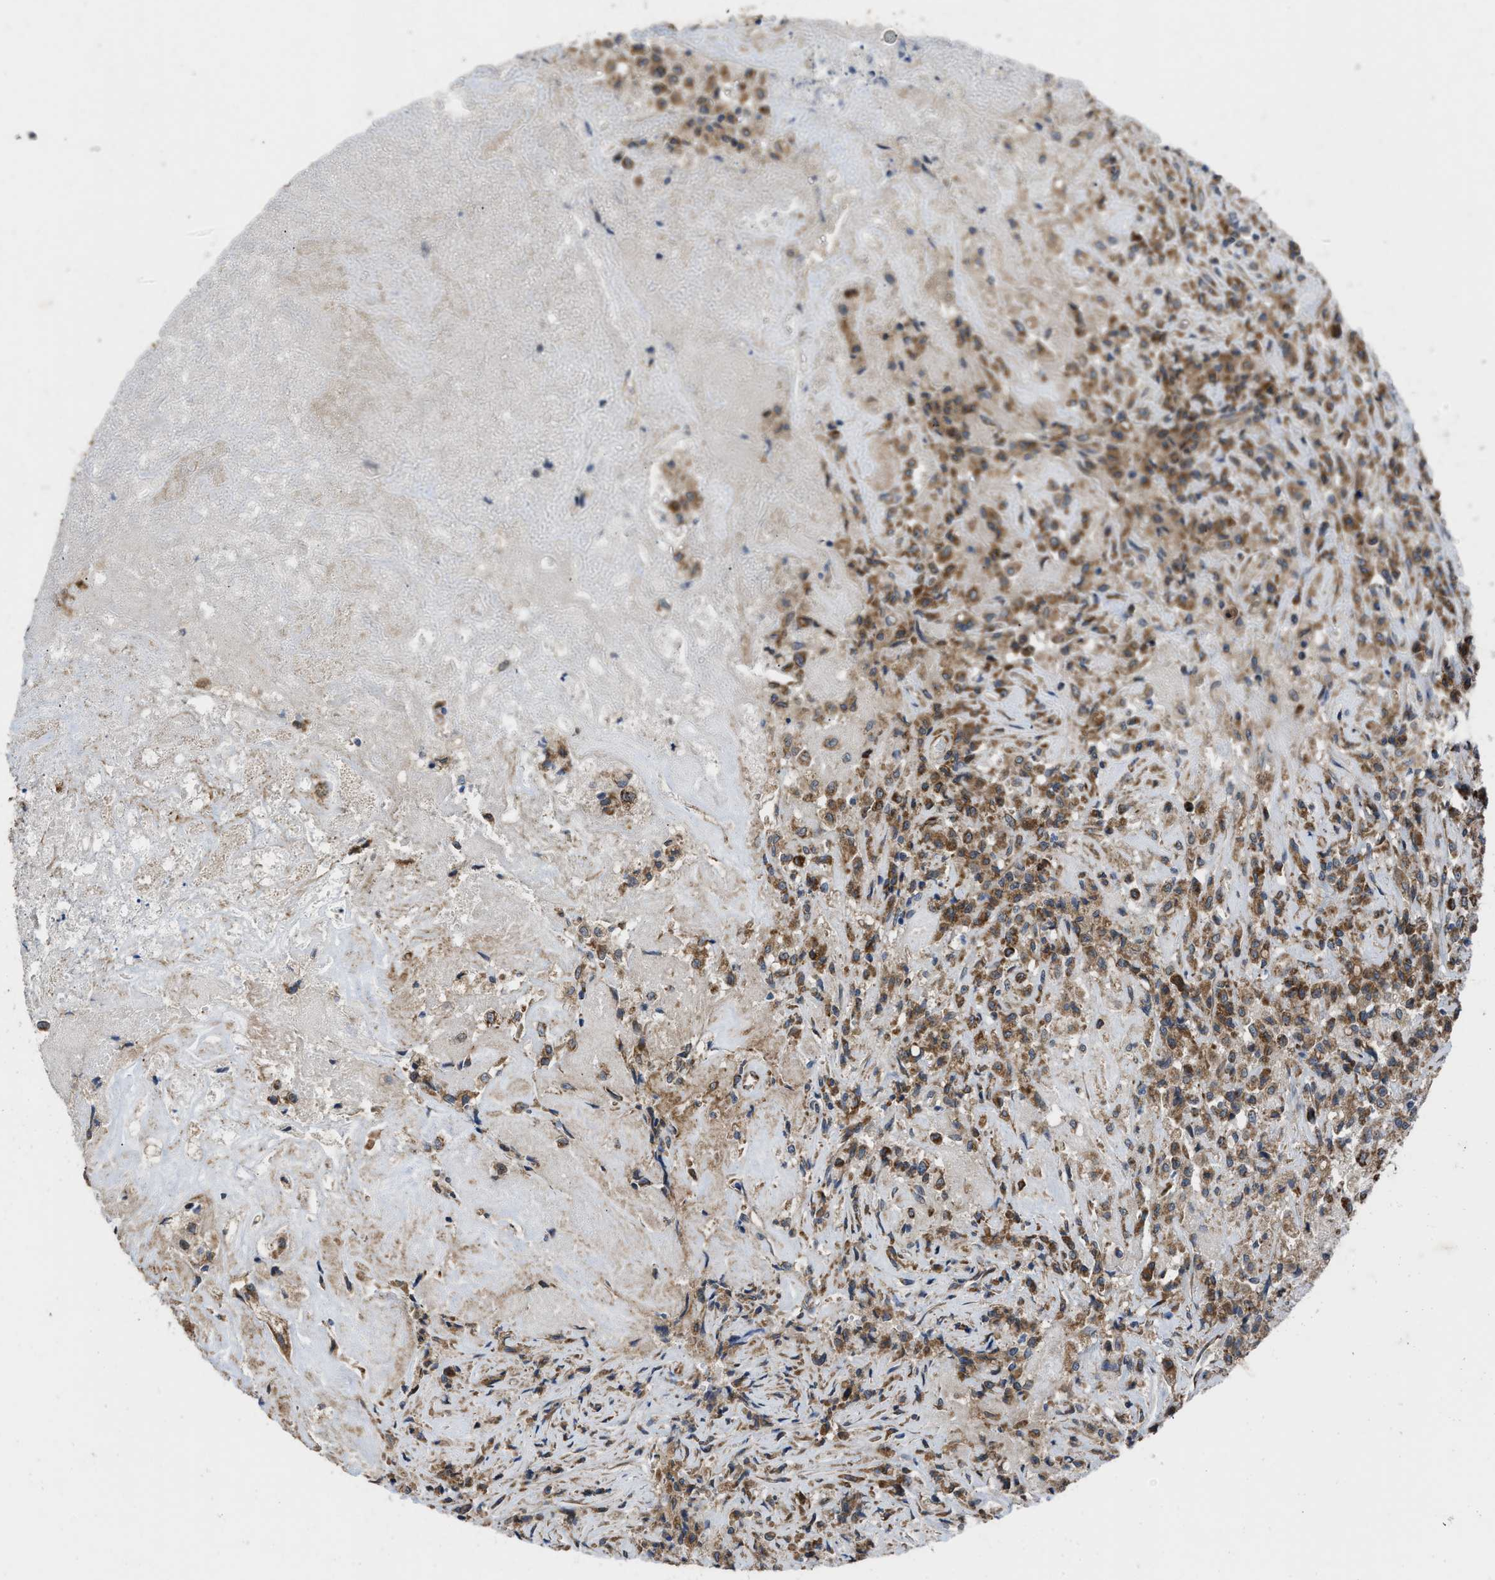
{"staining": {"intensity": "moderate", "quantity": ">75%", "location": "cytoplasmic/membranous"}, "tissue": "testis cancer", "cell_type": "Tumor cells", "image_type": "cancer", "snomed": [{"axis": "morphology", "description": "Carcinoma, Embryonal, NOS"}, {"axis": "topography", "description": "Testis"}], "caption": "Immunohistochemistry (IHC) of testis cancer displays medium levels of moderate cytoplasmic/membranous positivity in approximately >75% of tumor cells.", "gene": "AKAP1", "patient": {"sex": "male", "age": 2}}